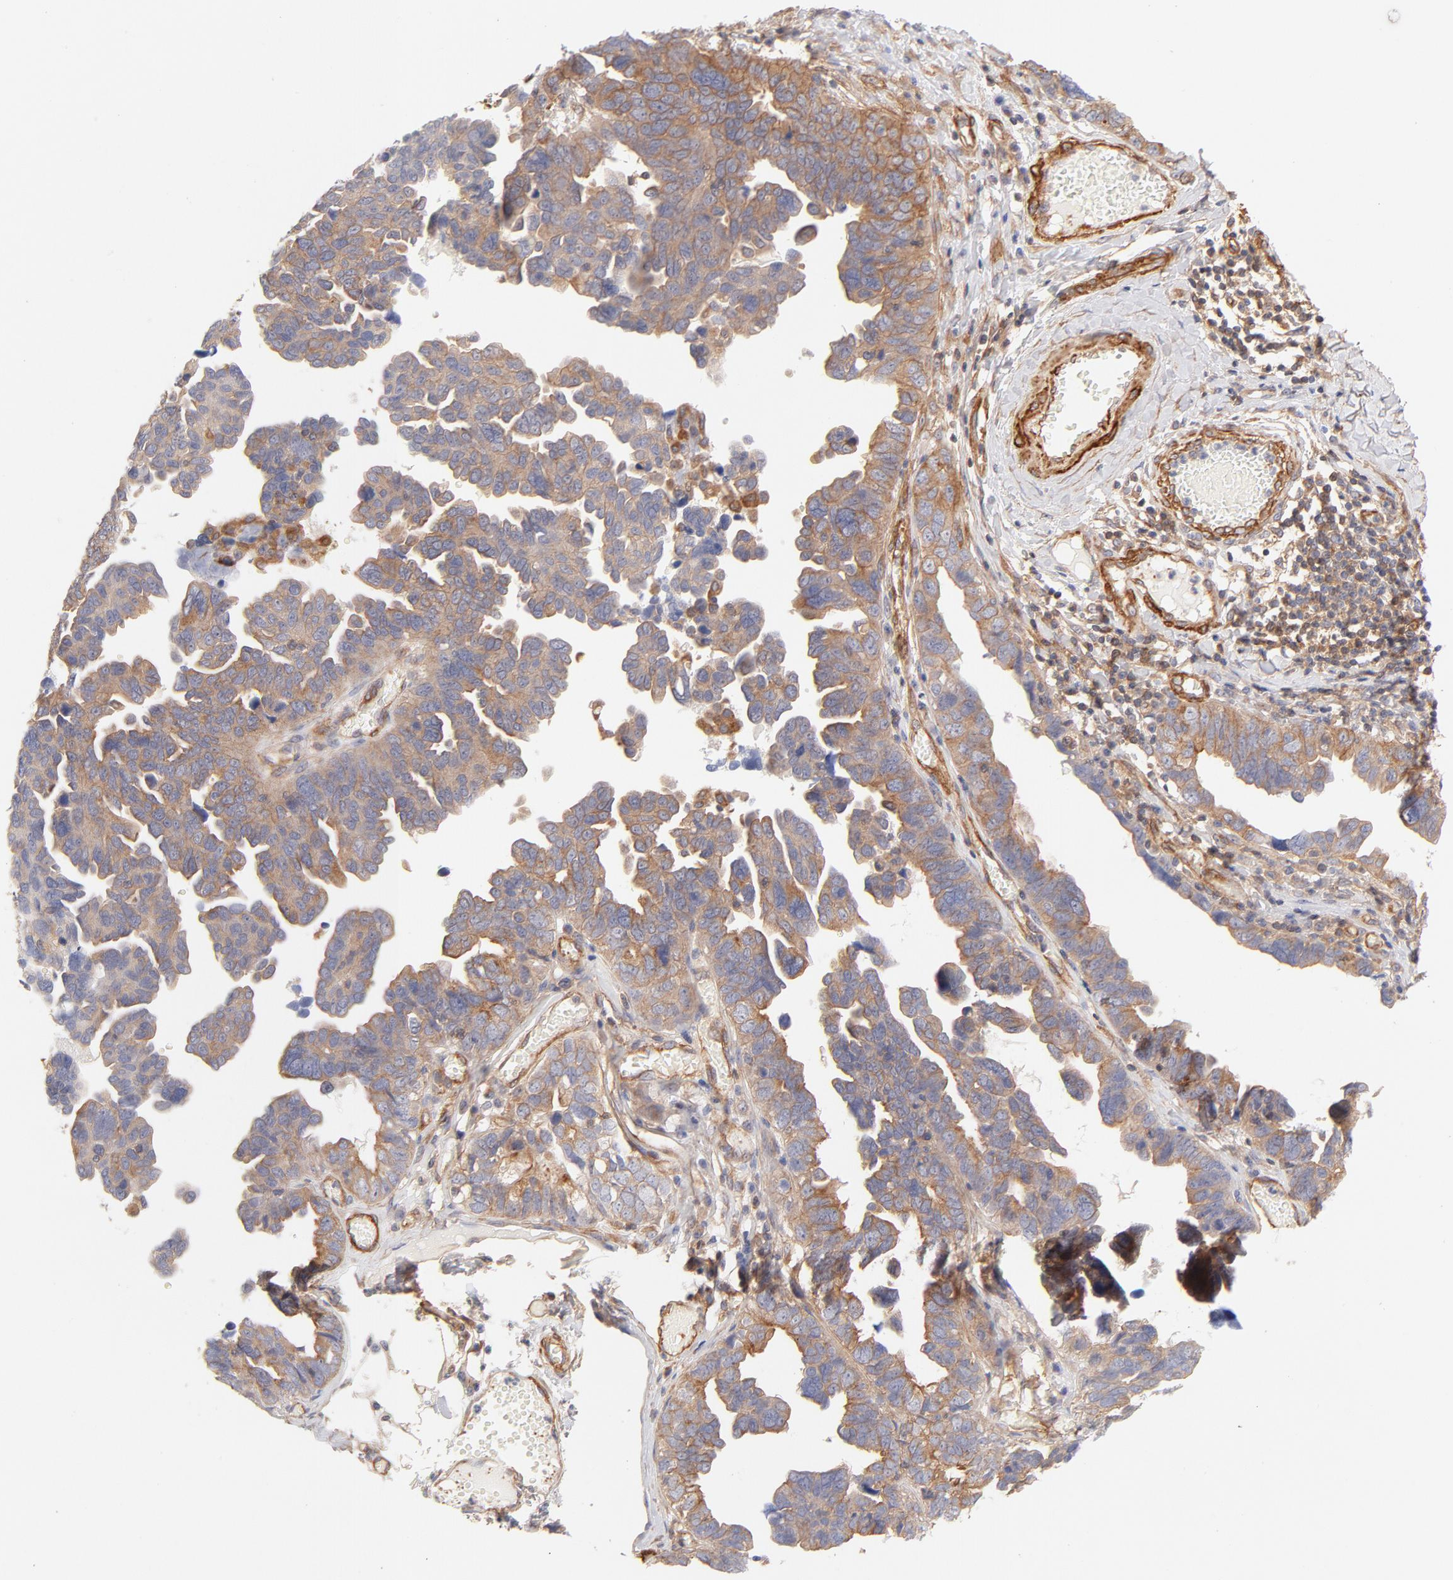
{"staining": {"intensity": "weak", "quantity": ">75%", "location": "cytoplasmic/membranous"}, "tissue": "ovarian cancer", "cell_type": "Tumor cells", "image_type": "cancer", "snomed": [{"axis": "morphology", "description": "Cystadenocarcinoma, serous, NOS"}, {"axis": "topography", "description": "Ovary"}], "caption": "This micrograph shows immunohistochemistry (IHC) staining of human ovarian cancer, with low weak cytoplasmic/membranous staining in approximately >75% of tumor cells.", "gene": "LDLRAP1", "patient": {"sex": "female", "age": 64}}